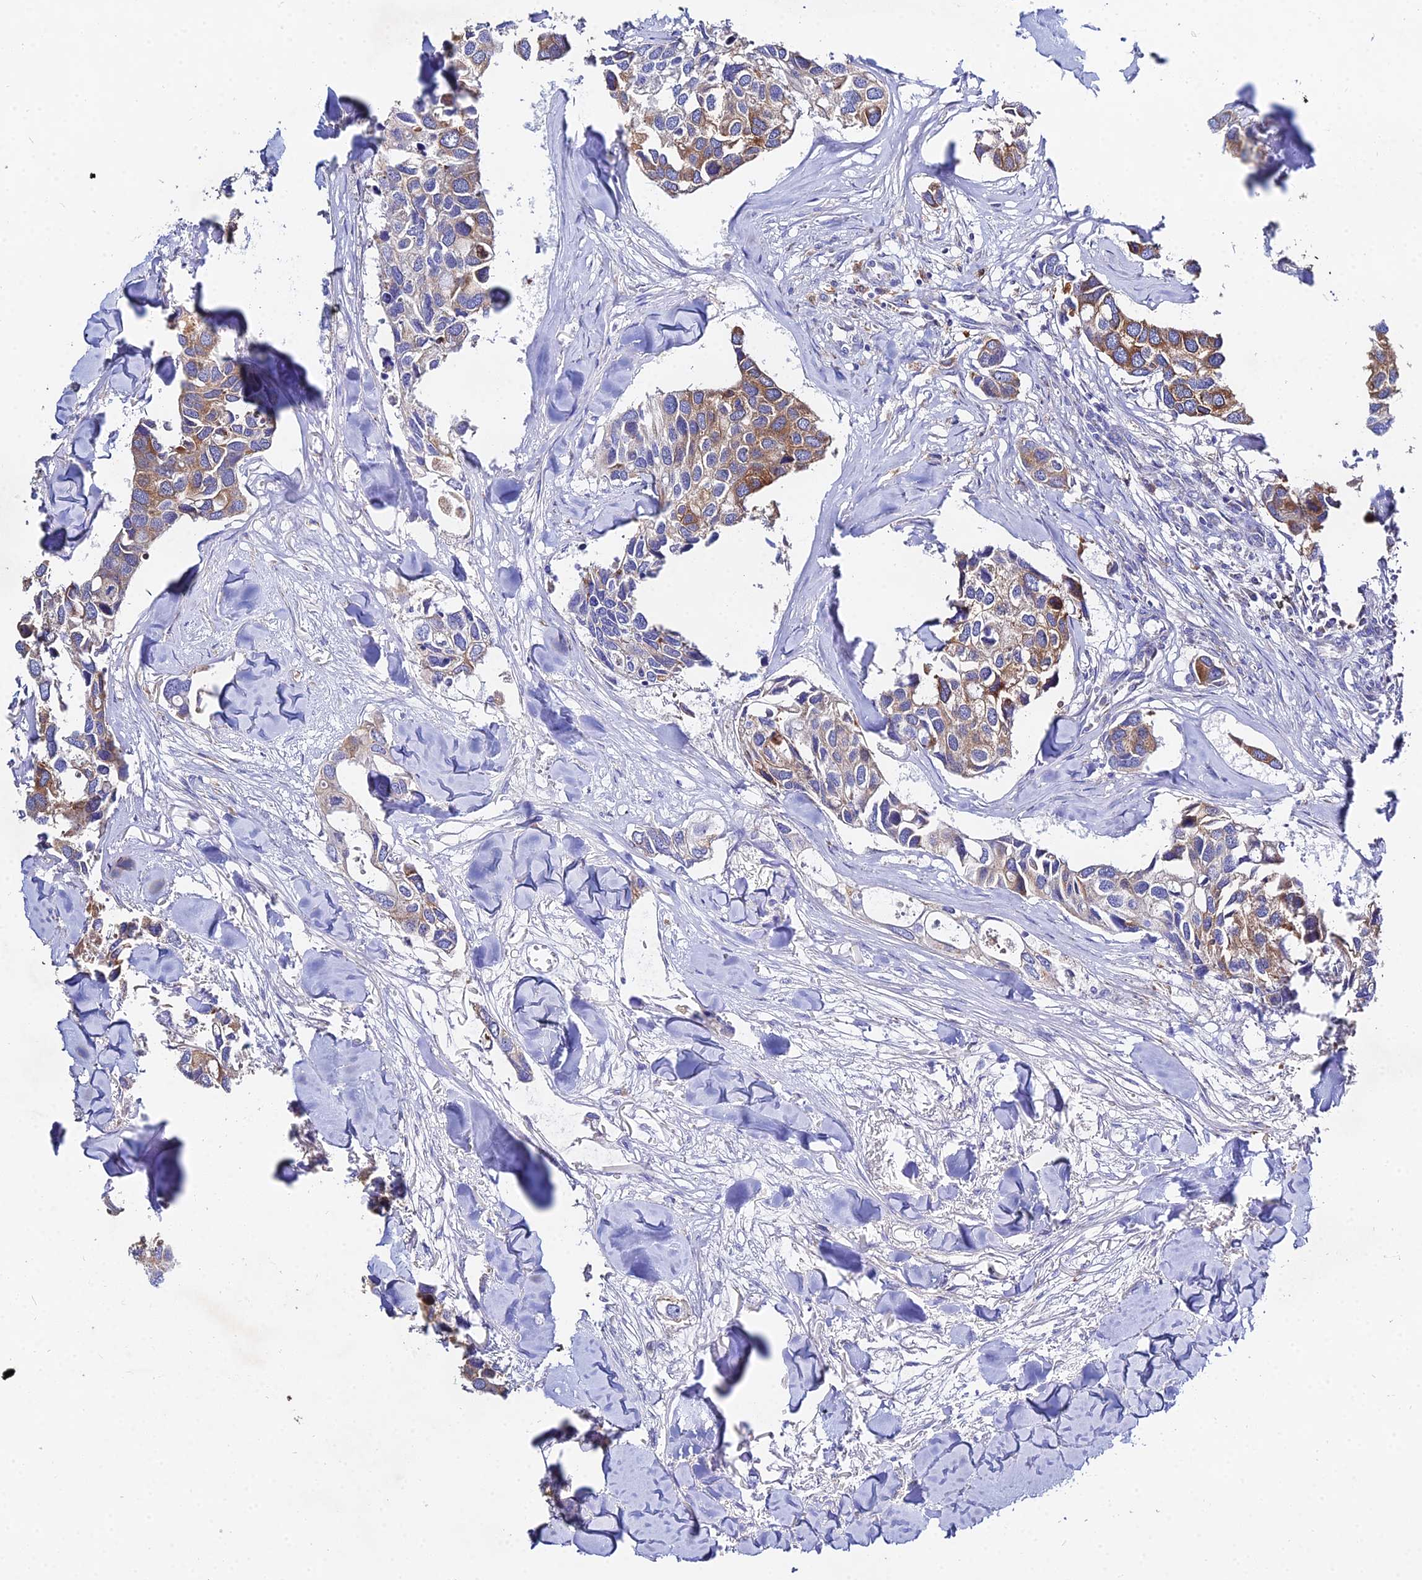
{"staining": {"intensity": "moderate", "quantity": "25%-75%", "location": "cytoplasmic/membranous"}, "tissue": "breast cancer", "cell_type": "Tumor cells", "image_type": "cancer", "snomed": [{"axis": "morphology", "description": "Duct carcinoma"}, {"axis": "topography", "description": "Breast"}], "caption": "Tumor cells demonstrate medium levels of moderate cytoplasmic/membranous positivity in about 25%-75% of cells in invasive ductal carcinoma (breast). (brown staining indicates protein expression, while blue staining denotes nuclei).", "gene": "PPP2R2C", "patient": {"sex": "female", "age": 83}}